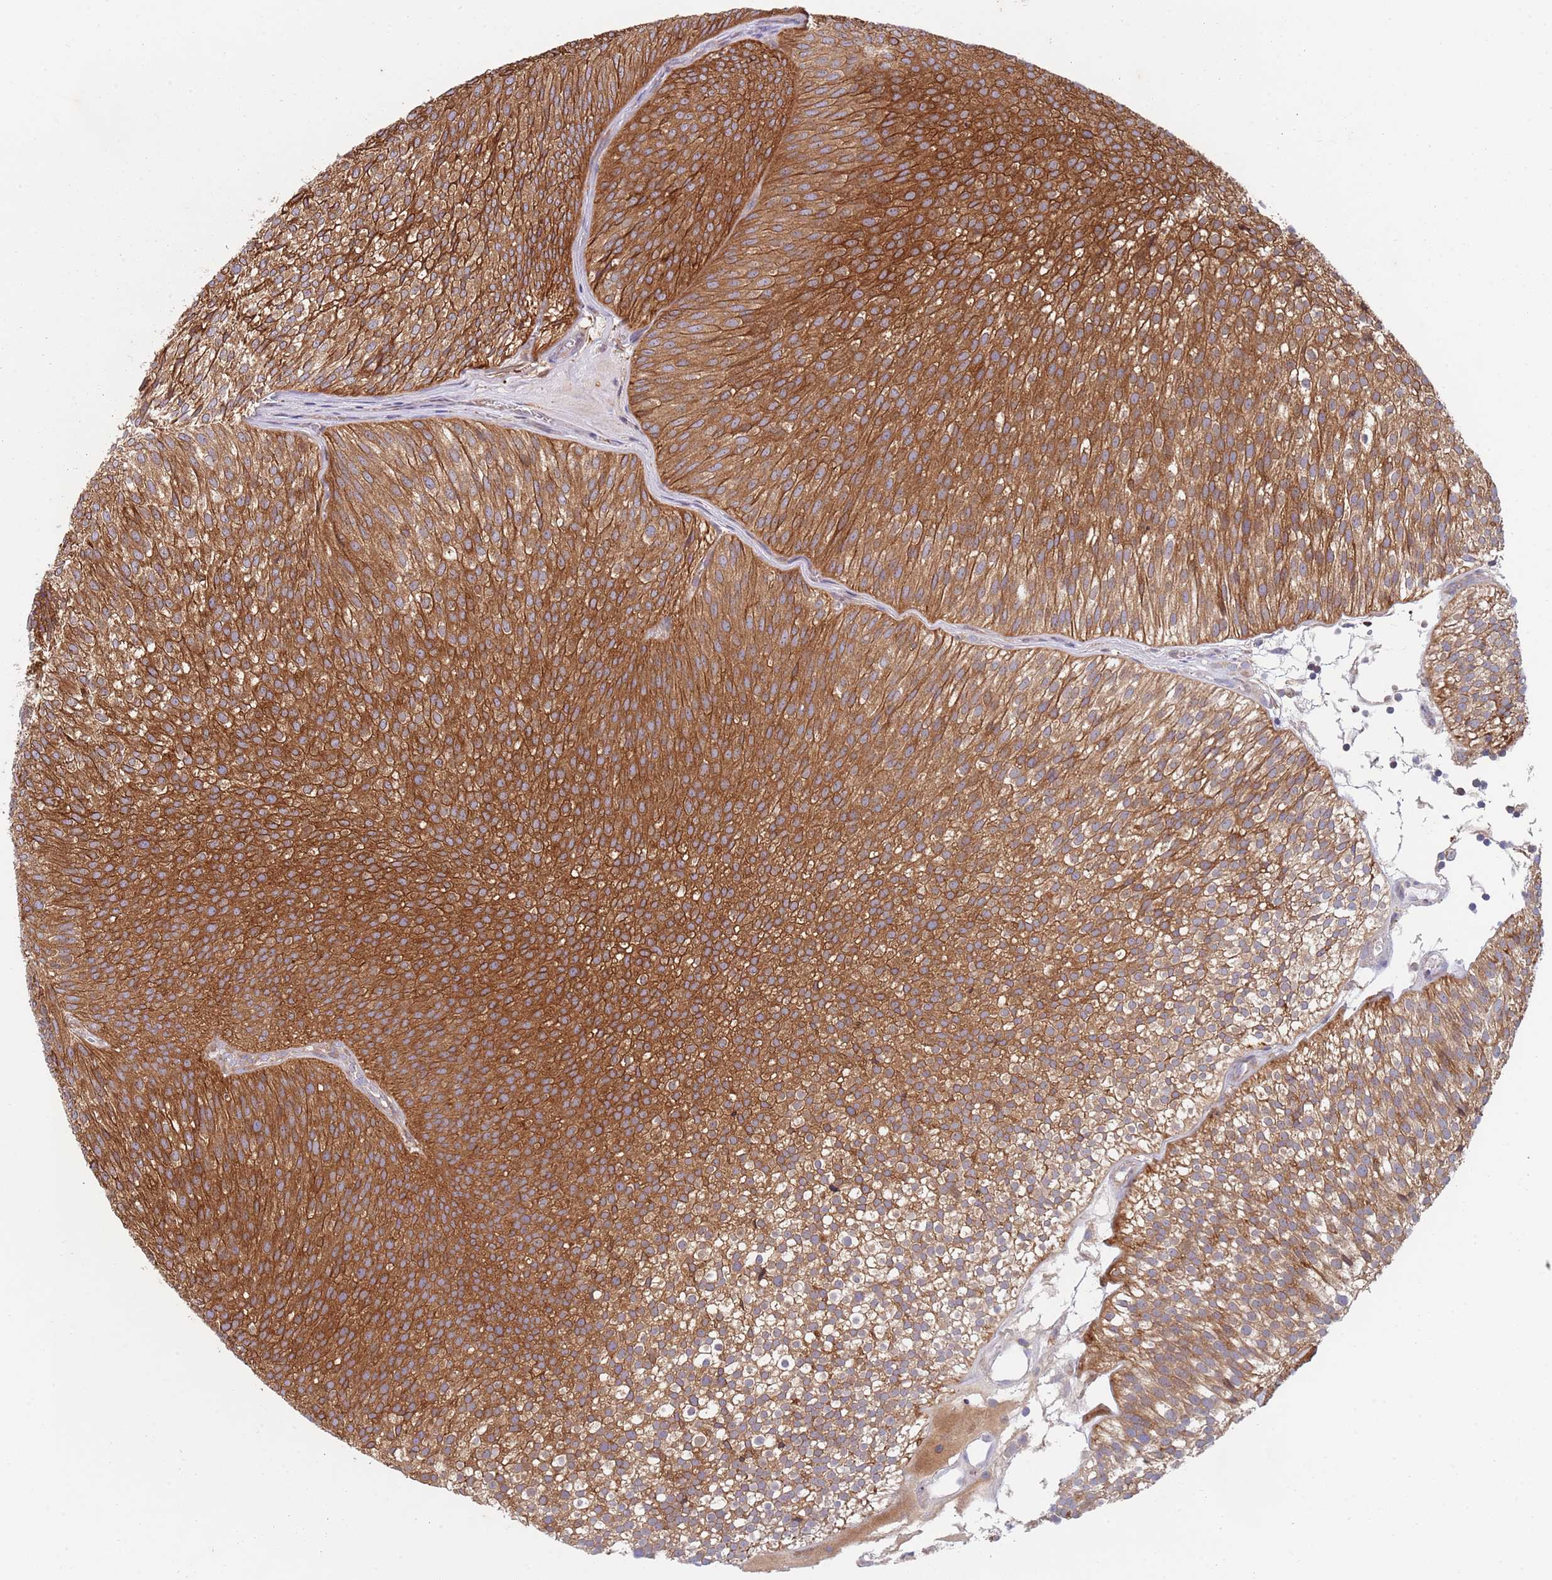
{"staining": {"intensity": "strong", "quantity": ">75%", "location": "cytoplasmic/membranous"}, "tissue": "urothelial cancer", "cell_type": "Tumor cells", "image_type": "cancer", "snomed": [{"axis": "morphology", "description": "Urothelial carcinoma, Low grade"}, {"axis": "topography", "description": "Urinary bladder"}], "caption": "The micrograph demonstrates staining of urothelial cancer, revealing strong cytoplasmic/membranous protein expression (brown color) within tumor cells. Nuclei are stained in blue.", "gene": "ZMYM5", "patient": {"sex": "male", "age": 91}}